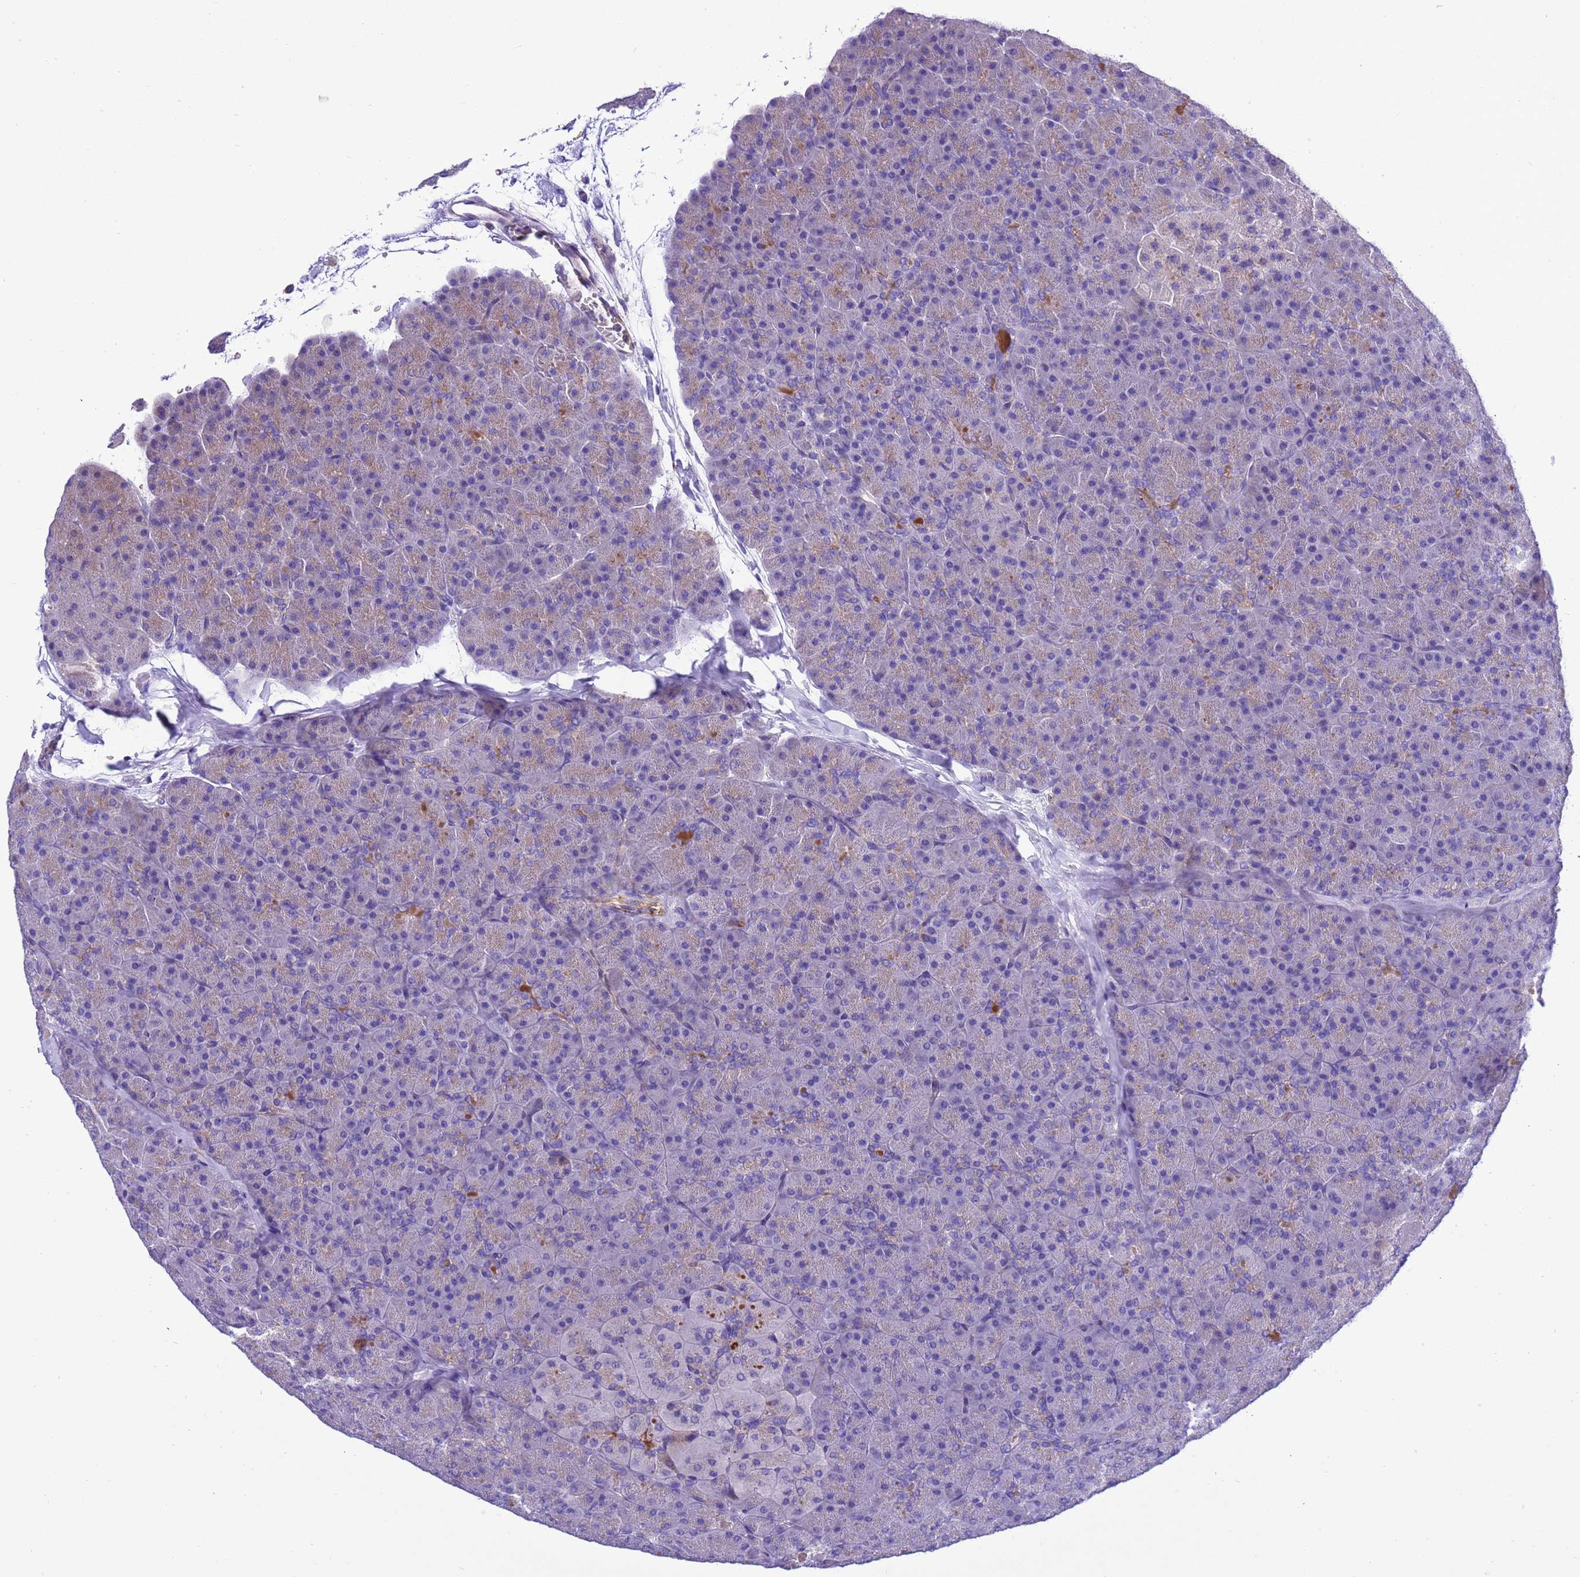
{"staining": {"intensity": "weak", "quantity": "25%-75%", "location": "cytoplasmic/membranous"}, "tissue": "pancreas", "cell_type": "Exocrine glandular cells", "image_type": "normal", "snomed": [{"axis": "morphology", "description": "Normal tissue, NOS"}, {"axis": "topography", "description": "Pancreas"}], "caption": "A low amount of weak cytoplasmic/membranous staining is present in approximately 25%-75% of exocrine glandular cells in unremarkable pancreas.", "gene": "KICS2", "patient": {"sex": "male", "age": 36}}